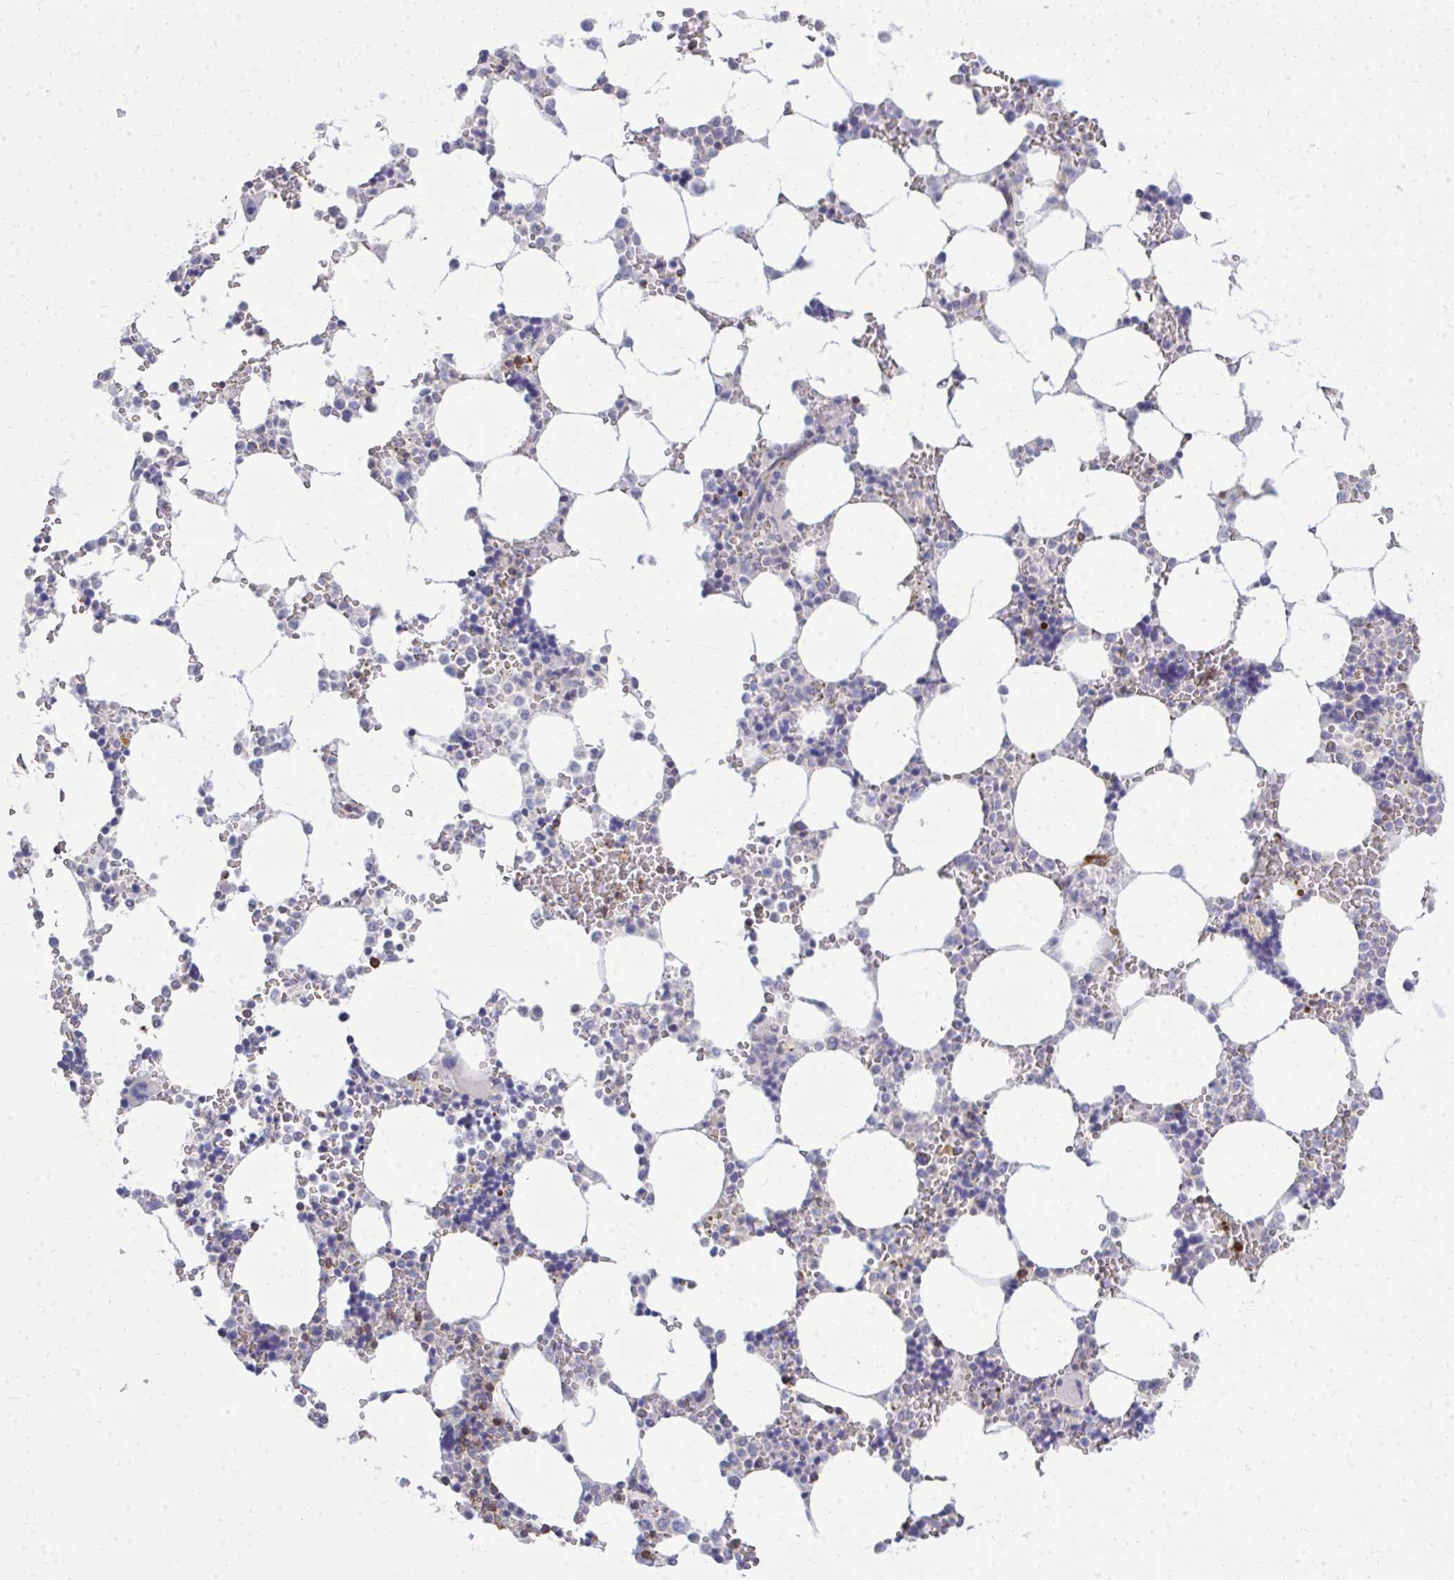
{"staining": {"intensity": "moderate", "quantity": "<25%", "location": "cytoplasmic/membranous"}, "tissue": "bone marrow", "cell_type": "Hematopoietic cells", "image_type": "normal", "snomed": [{"axis": "morphology", "description": "Normal tissue, NOS"}, {"axis": "topography", "description": "Bone marrow"}], "caption": "An immunohistochemistry (IHC) micrograph of normal tissue is shown. Protein staining in brown highlights moderate cytoplasmic/membranous positivity in bone marrow within hematopoietic cells.", "gene": "FOXN3", "patient": {"sex": "male", "age": 64}}